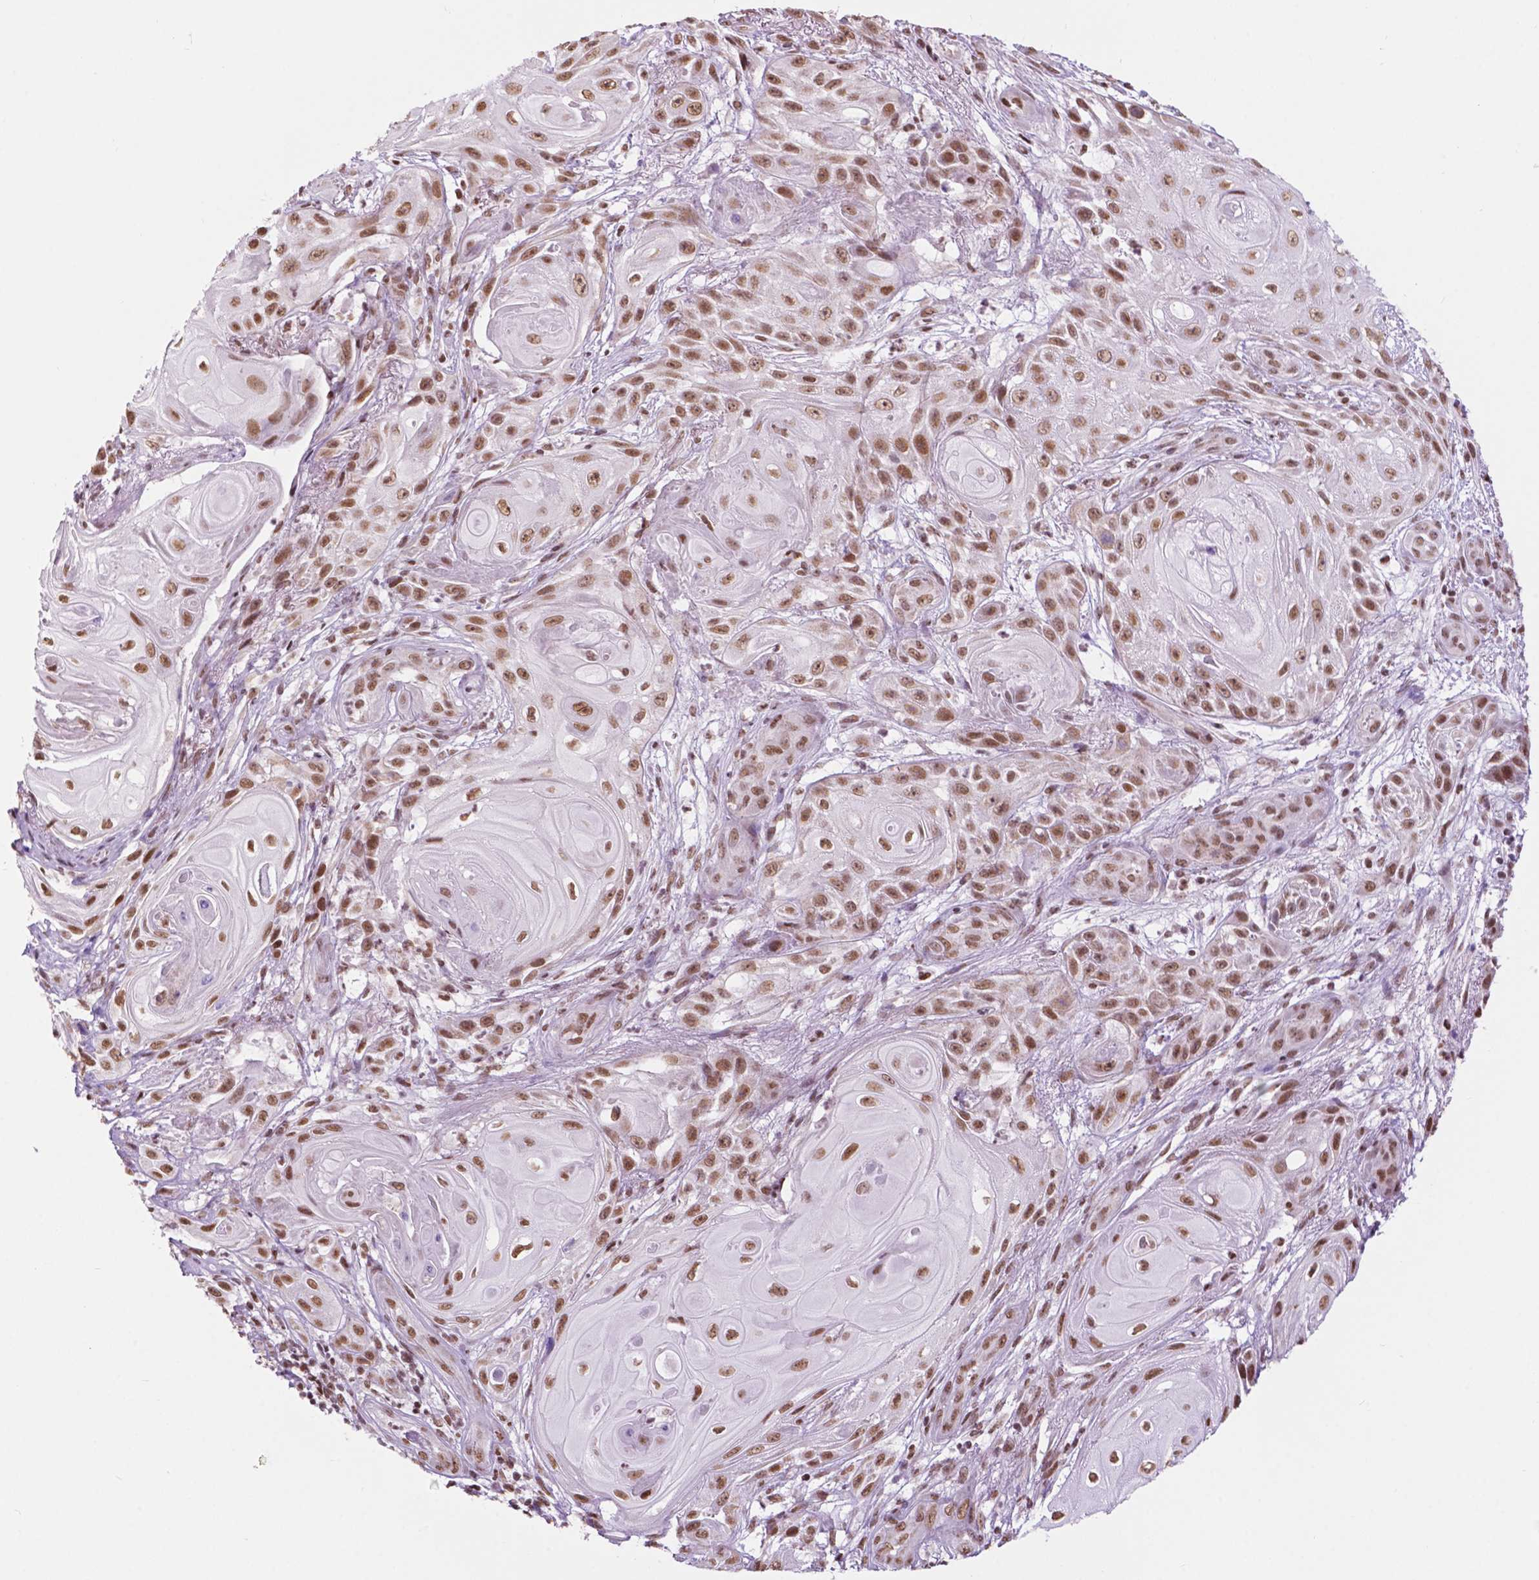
{"staining": {"intensity": "moderate", "quantity": ">75%", "location": "nuclear"}, "tissue": "skin cancer", "cell_type": "Tumor cells", "image_type": "cancer", "snomed": [{"axis": "morphology", "description": "Squamous cell carcinoma, NOS"}, {"axis": "topography", "description": "Skin"}], "caption": "This photomicrograph shows skin cancer (squamous cell carcinoma) stained with IHC to label a protein in brown. The nuclear of tumor cells show moderate positivity for the protein. Nuclei are counter-stained blue.", "gene": "COL23A1", "patient": {"sex": "male", "age": 62}}